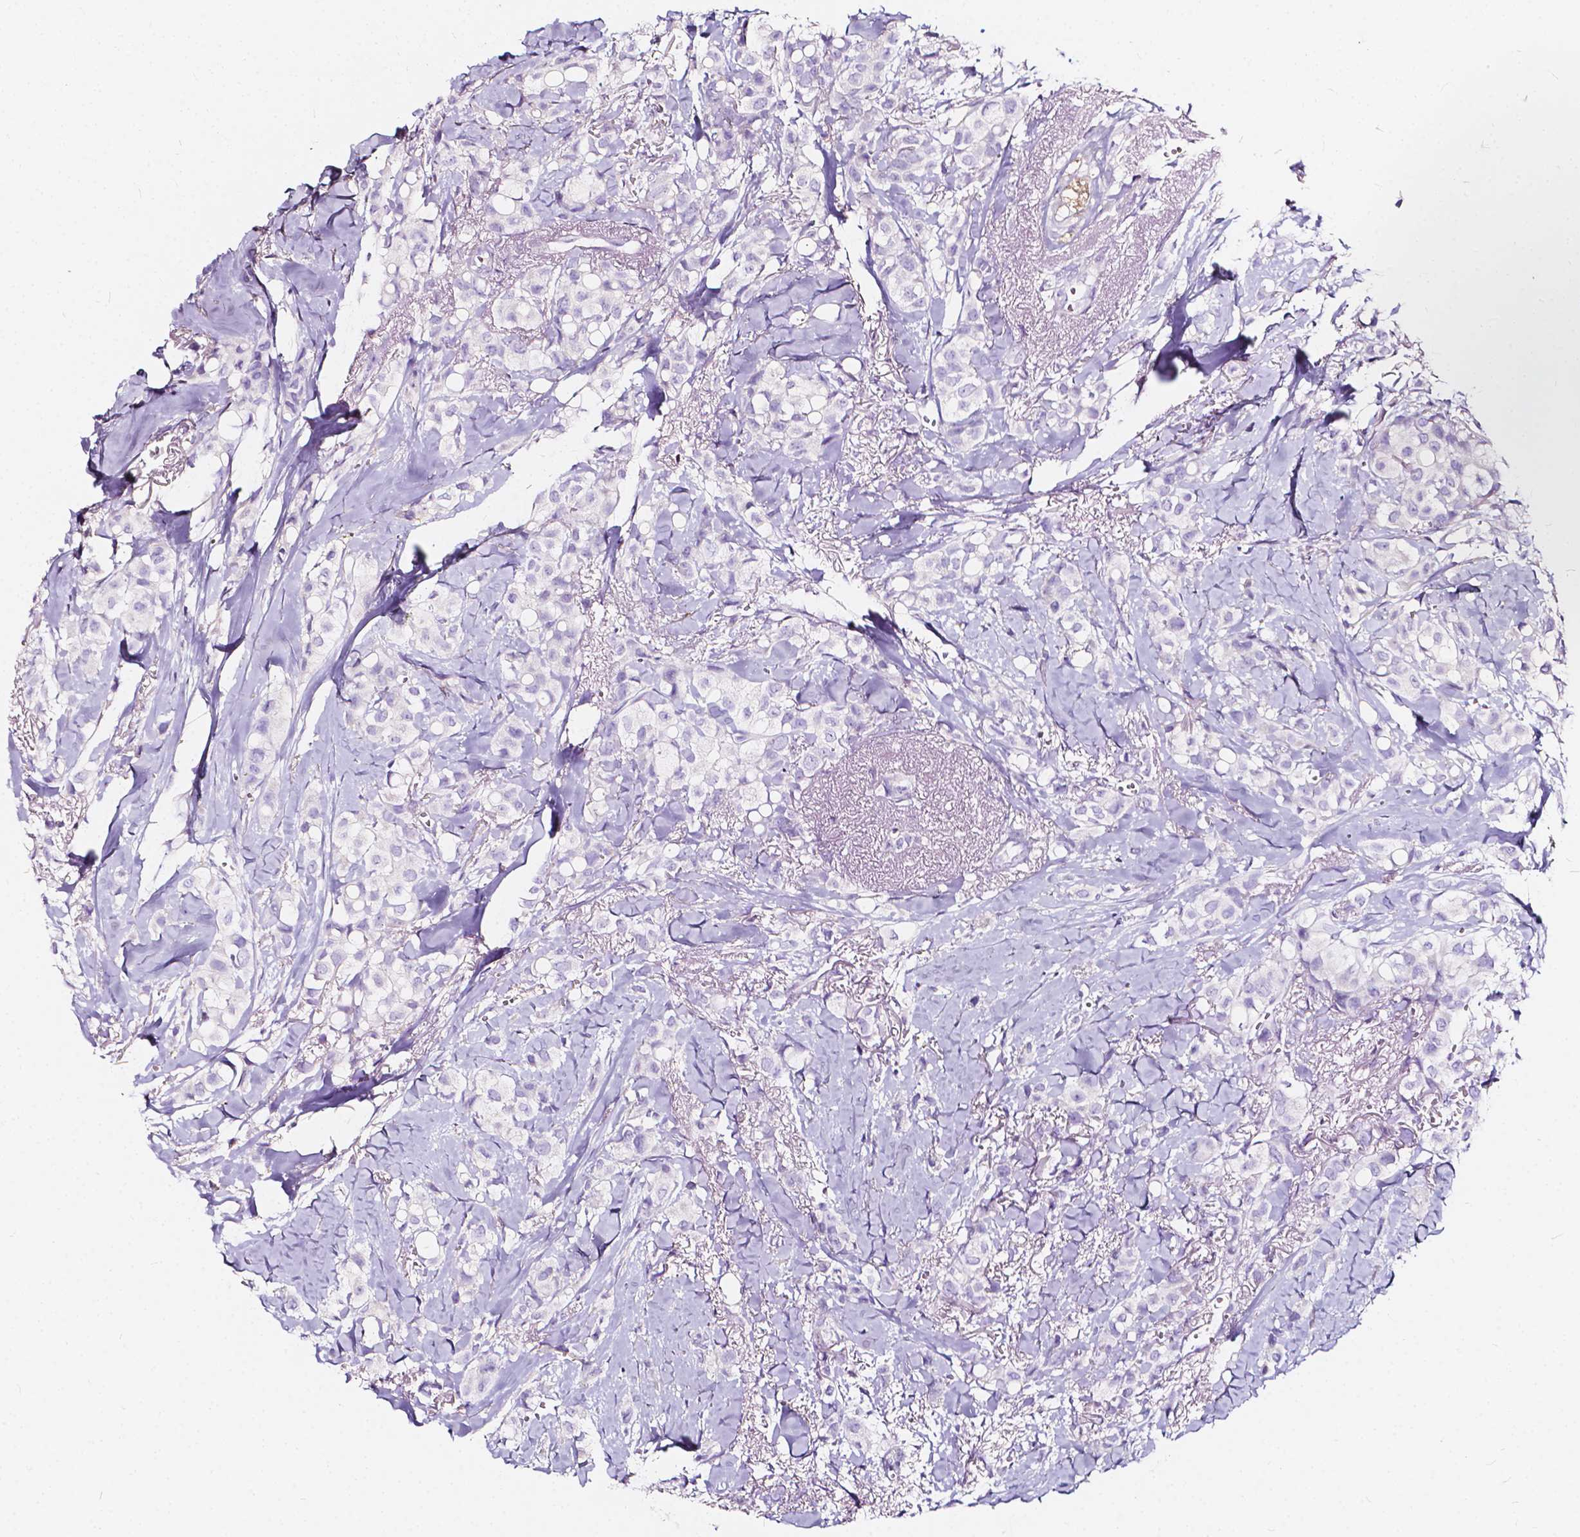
{"staining": {"intensity": "negative", "quantity": "none", "location": "none"}, "tissue": "breast cancer", "cell_type": "Tumor cells", "image_type": "cancer", "snomed": [{"axis": "morphology", "description": "Duct carcinoma"}, {"axis": "topography", "description": "Breast"}], "caption": "An immunohistochemistry micrograph of breast cancer is shown. There is no staining in tumor cells of breast cancer.", "gene": "CLSTN2", "patient": {"sex": "female", "age": 85}}